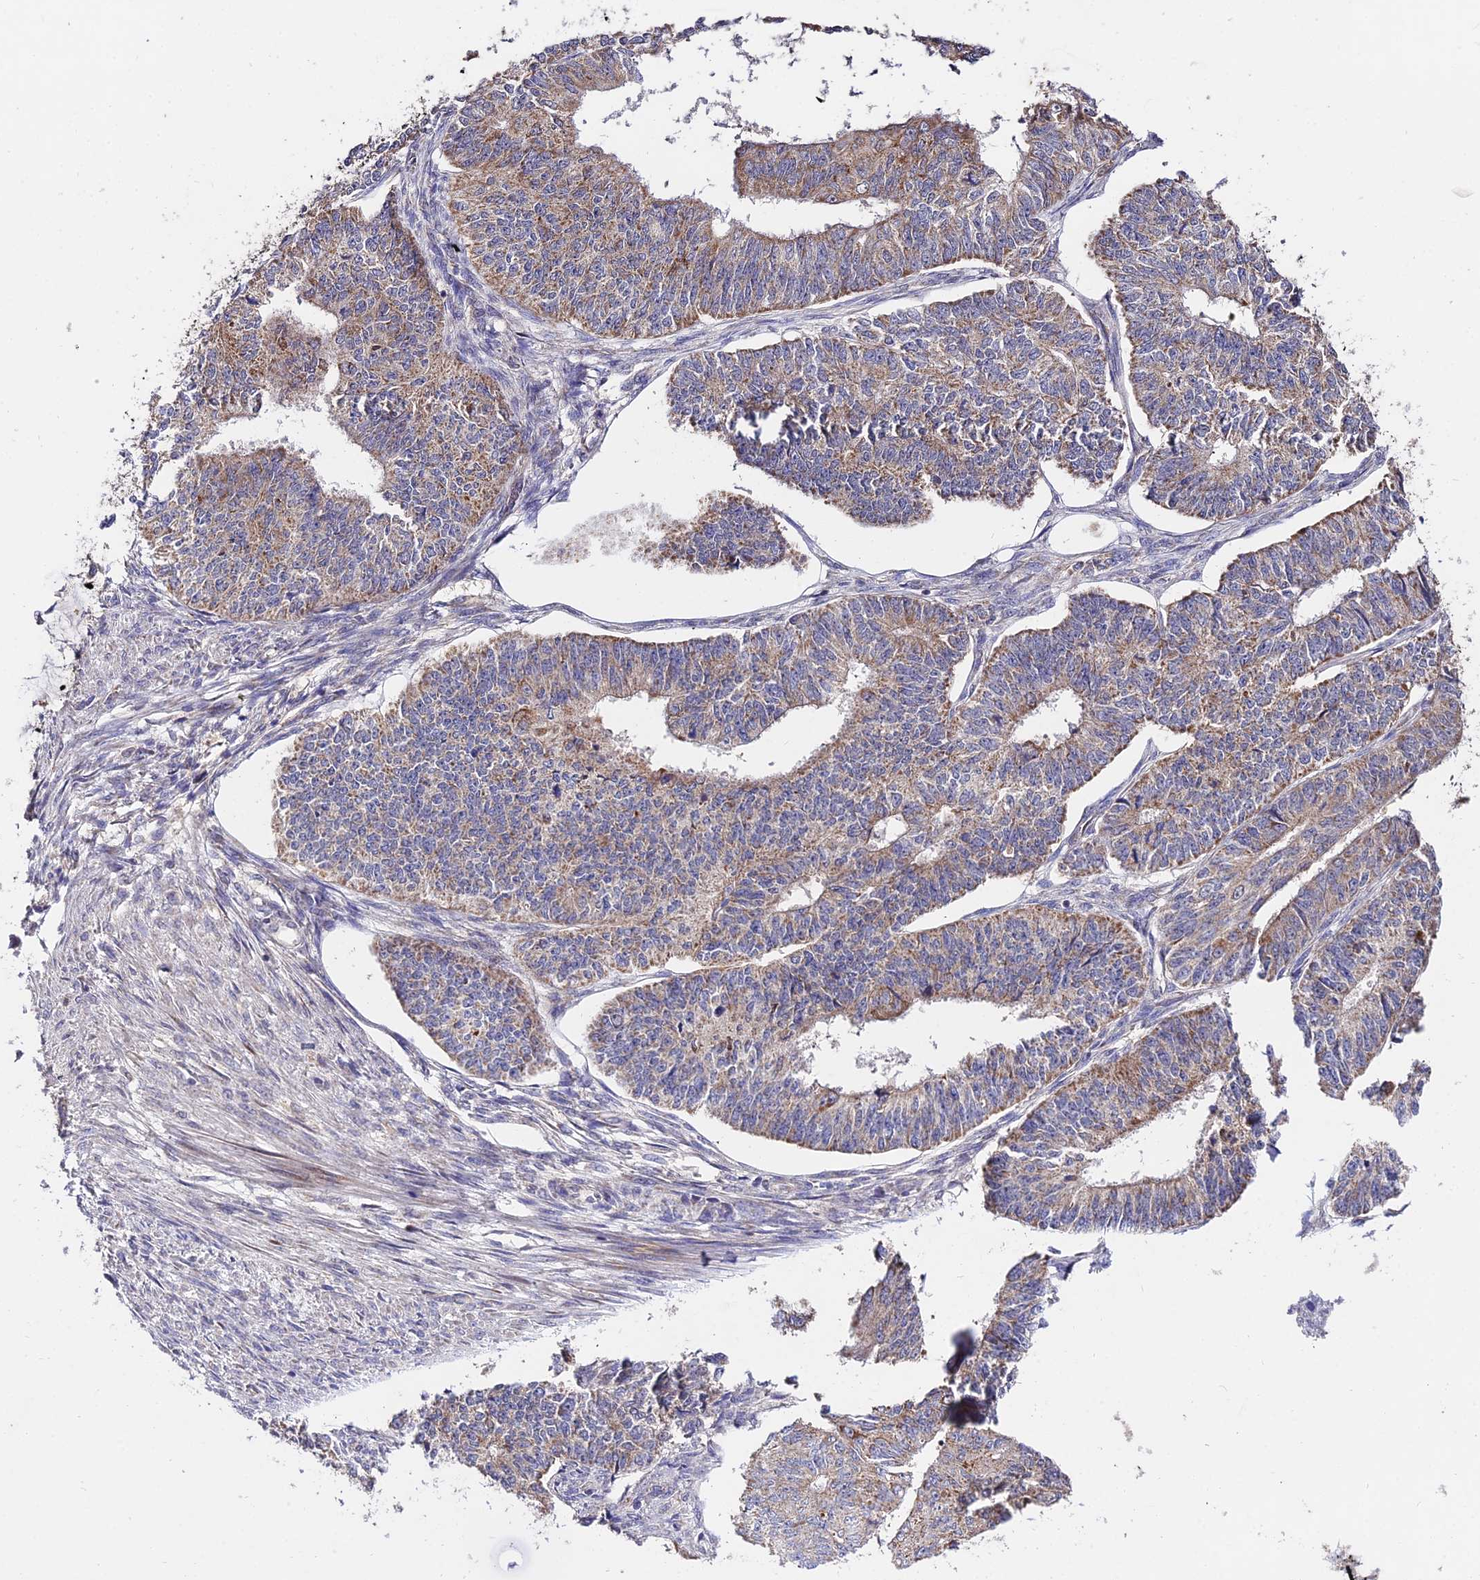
{"staining": {"intensity": "moderate", "quantity": "<25%", "location": "cytoplasmic/membranous"}, "tissue": "endometrial cancer", "cell_type": "Tumor cells", "image_type": "cancer", "snomed": [{"axis": "morphology", "description": "Adenocarcinoma, NOS"}, {"axis": "topography", "description": "Endometrium"}], "caption": "Immunohistochemistry (DAB) staining of human endometrial cancer reveals moderate cytoplasmic/membranous protein positivity in about <25% of tumor cells.", "gene": "WDR5B", "patient": {"sex": "female", "age": 32}}